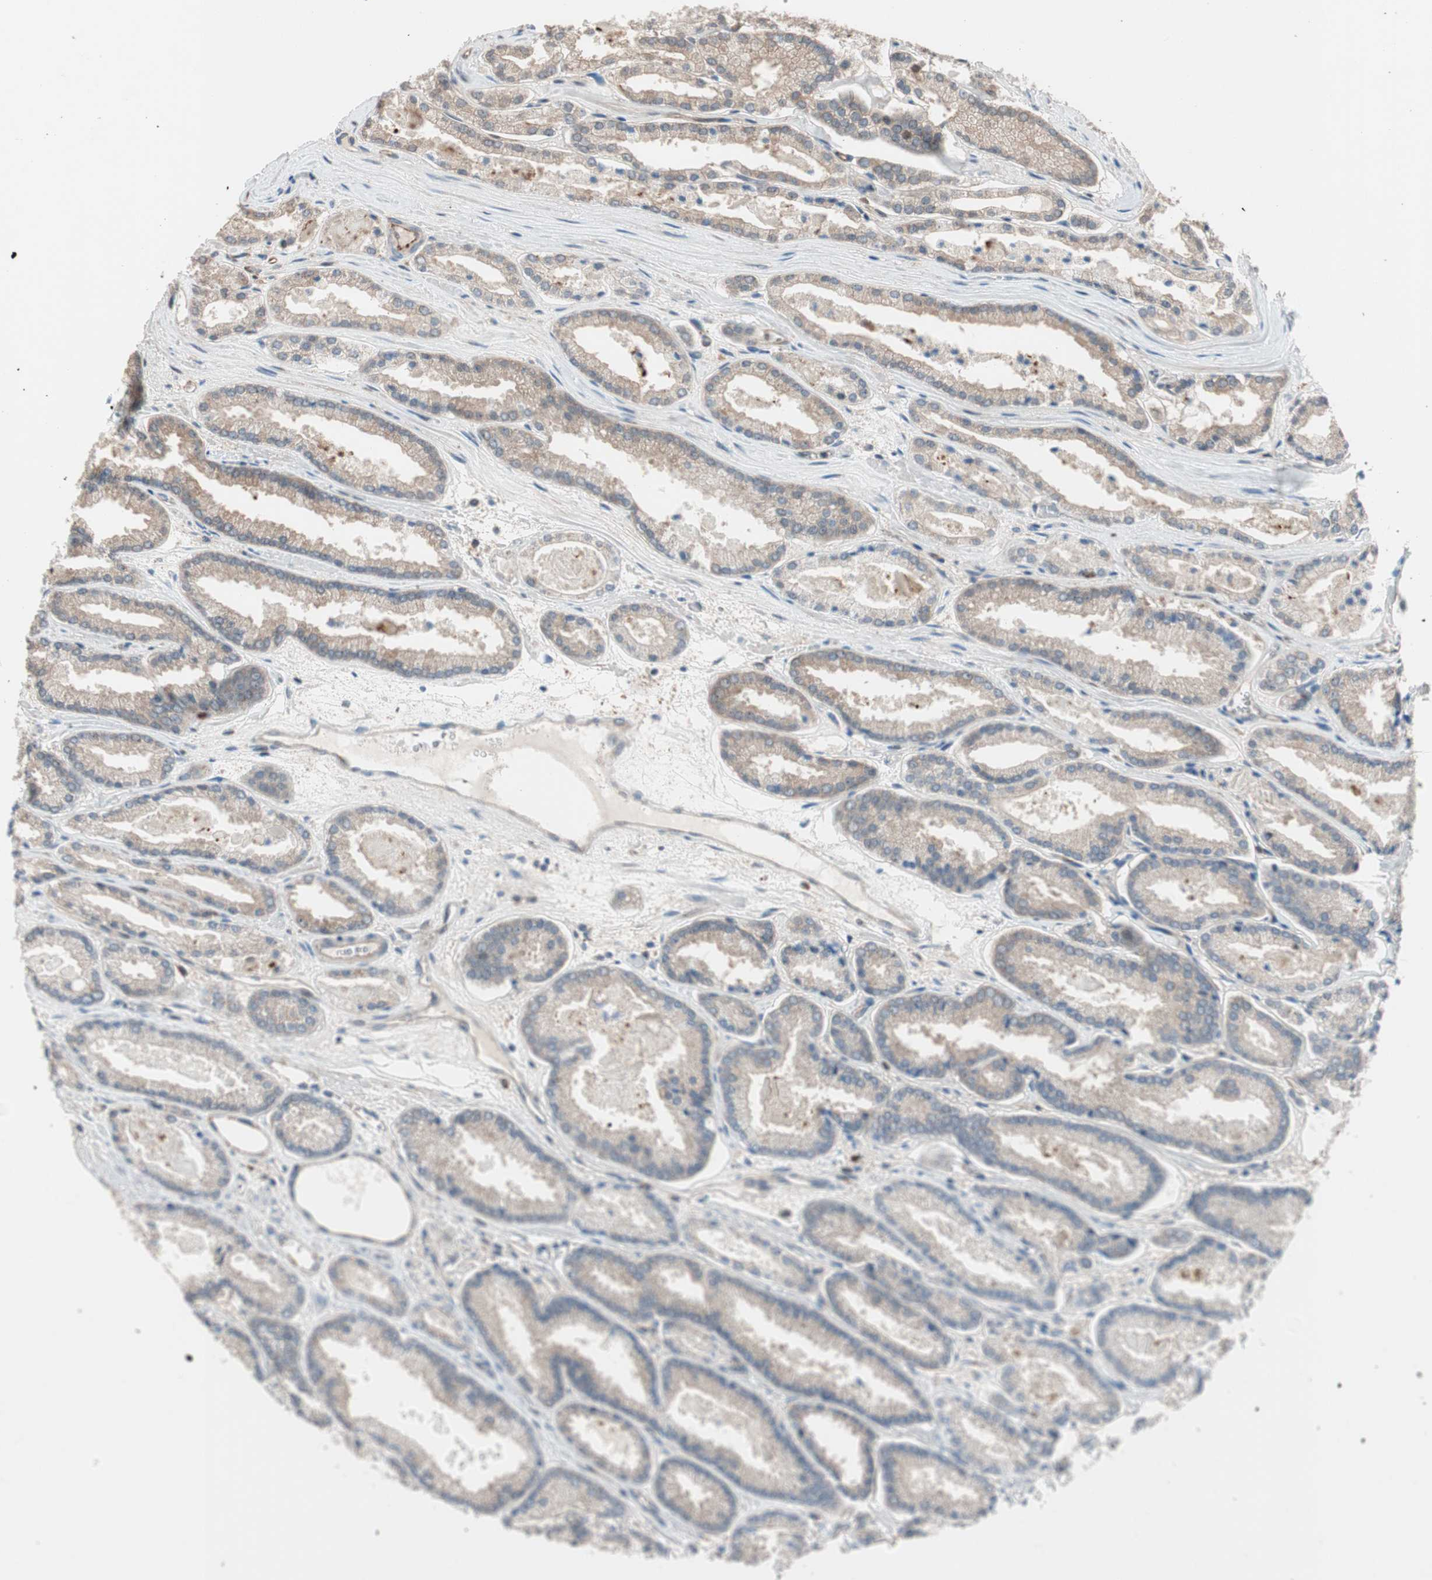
{"staining": {"intensity": "weak", "quantity": "25%-75%", "location": "cytoplasmic/membranous"}, "tissue": "prostate cancer", "cell_type": "Tumor cells", "image_type": "cancer", "snomed": [{"axis": "morphology", "description": "Adenocarcinoma, Low grade"}, {"axis": "topography", "description": "Prostate"}], "caption": "The immunohistochemical stain highlights weak cytoplasmic/membranous positivity in tumor cells of prostate cancer (low-grade adenocarcinoma) tissue. Nuclei are stained in blue.", "gene": "PIK3R3", "patient": {"sex": "male", "age": 59}}